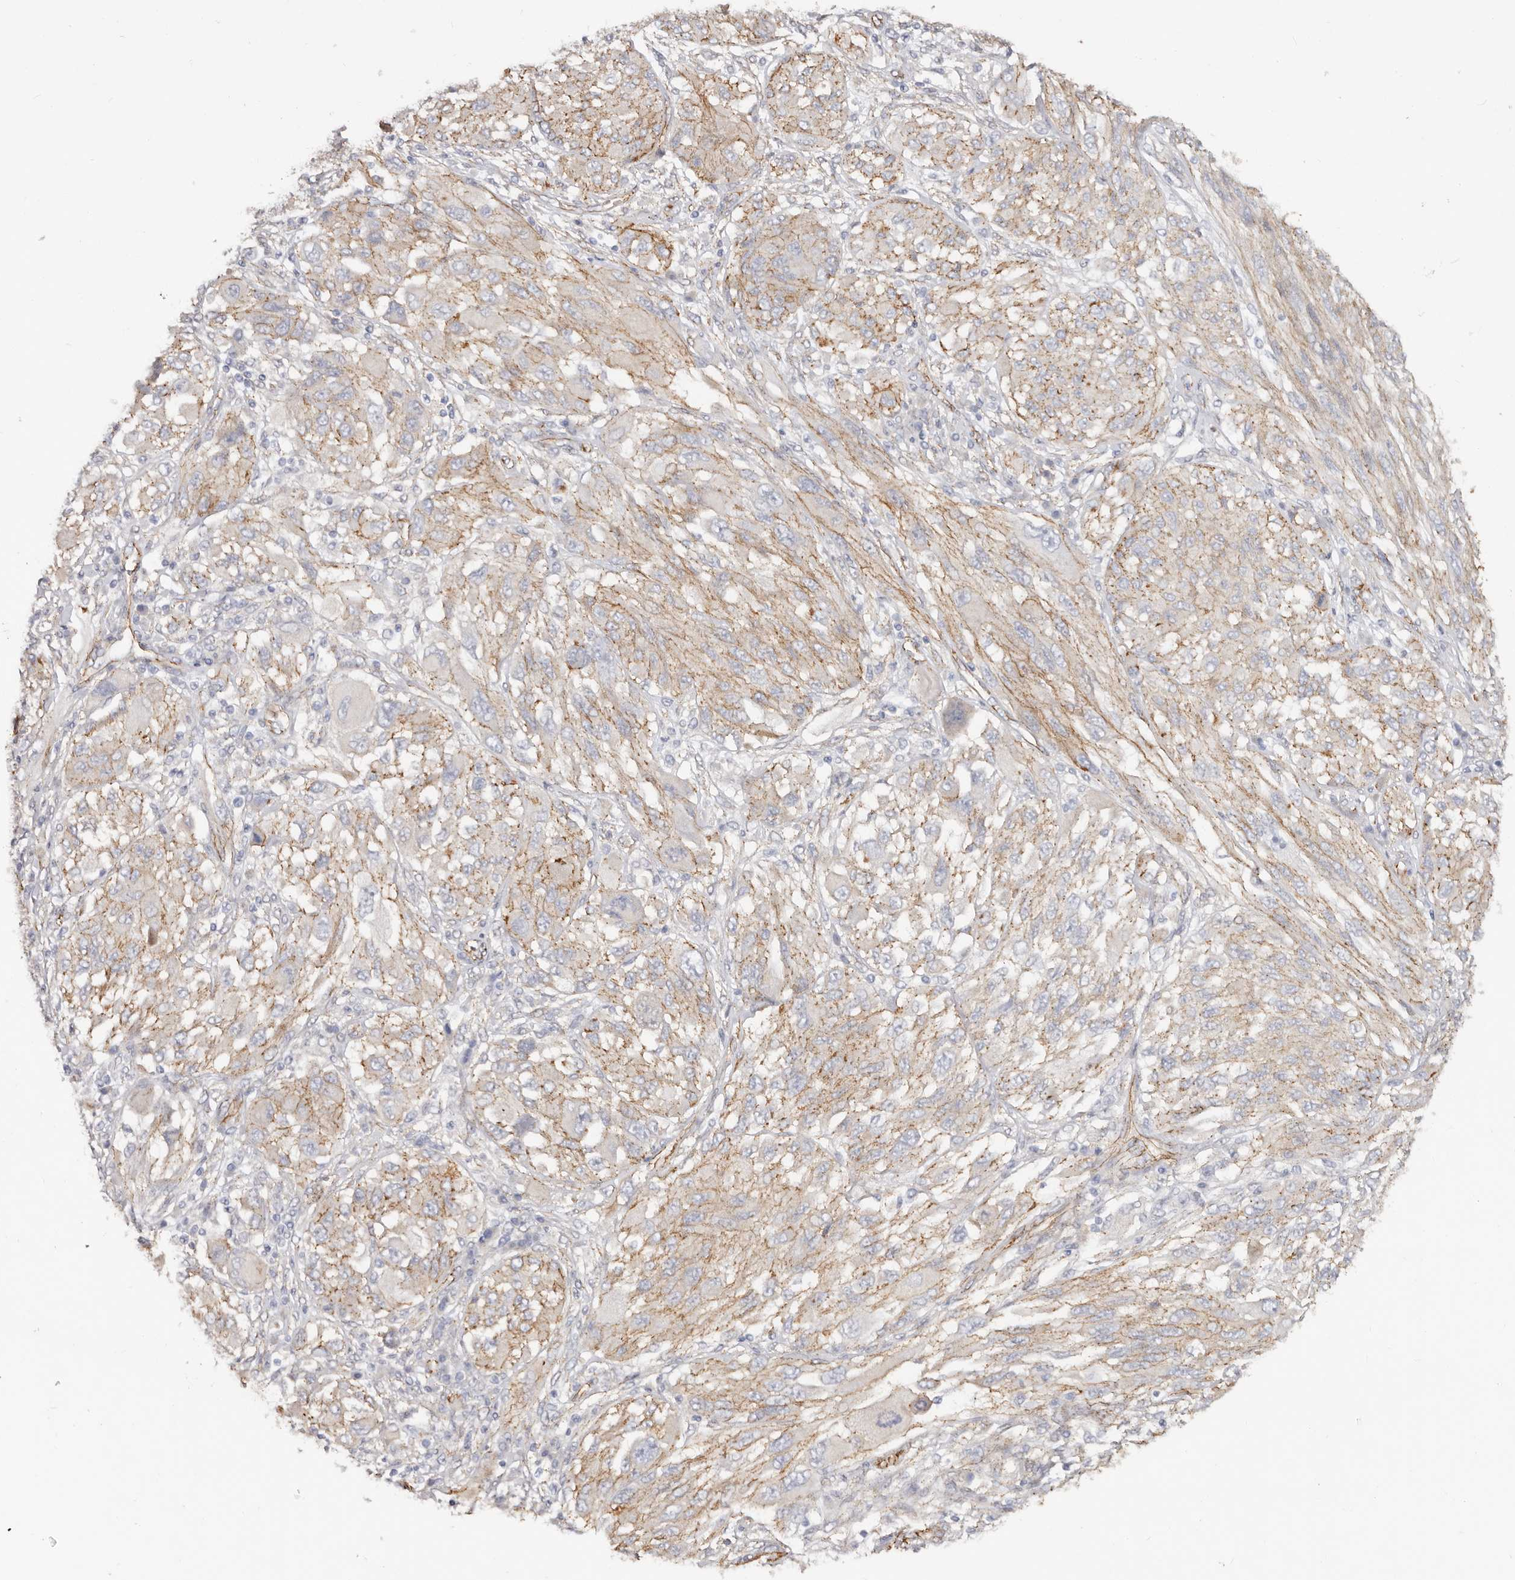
{"staining": {"intensity": "moderate", "quantity": "25%-75%", "location": "cytoplasmic/membranous"}, "tissue": "melanoma", "cell_type": "Tumor cells", "image_type": "cancer", "snomed": [{"axis": "morphology", "description": "Malignant melanoma, NOS"}, {"axis": "topography", "description": "Skin"}], "caption": "High-magnification brightfield microscopy of melanoma stained with DAB (3,3'-diaminobenzidine) (brown) and counterstained with hematoxylin (blue). tumor cells exhibit moderate cytoplasmic/membranous expression is seen in about25%-75% of cells. Nuclei are stained in blue.", "gene": "CTNNB1", "patient": {"sex": "female", "age": 91}}